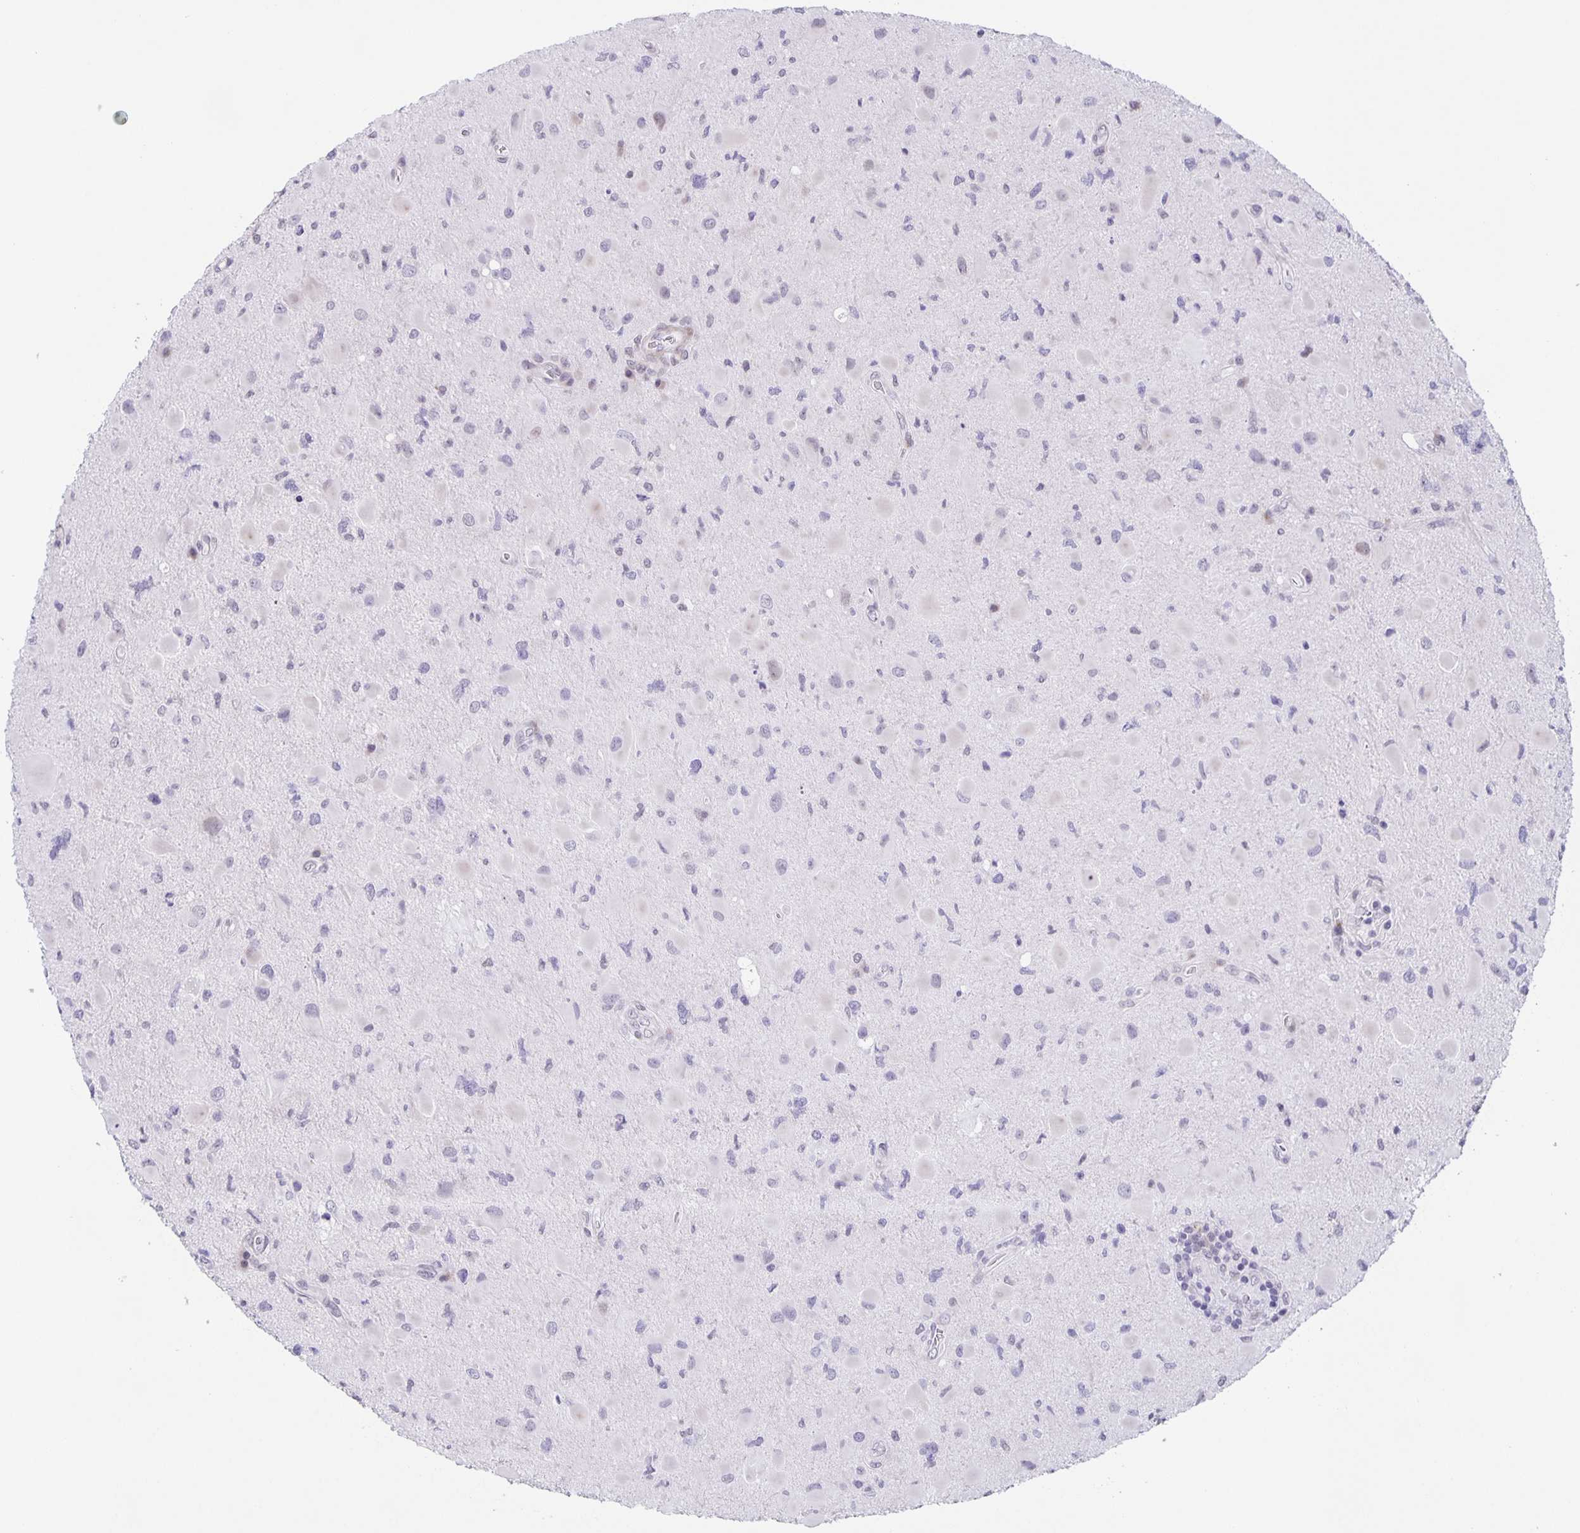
{"staining": {"intensity": "weak", "quantity": "<25%", "location": "nuclear"}, "tissue": "glioma", "cell_type": "Tumor cells", "image_type": "cancer", "snomed": [{"axis": "morphology", "description": "Glioma, malignant, Low grade"}, {"axis": "topography", "description": "Brain"}], "caption": "A photomicrograph of malignant low-grade glioma stained for a protein displays no brown staining in tumor cells.", "gene": "PHRF1", "patient": {"sex": "female", "age": 32}}